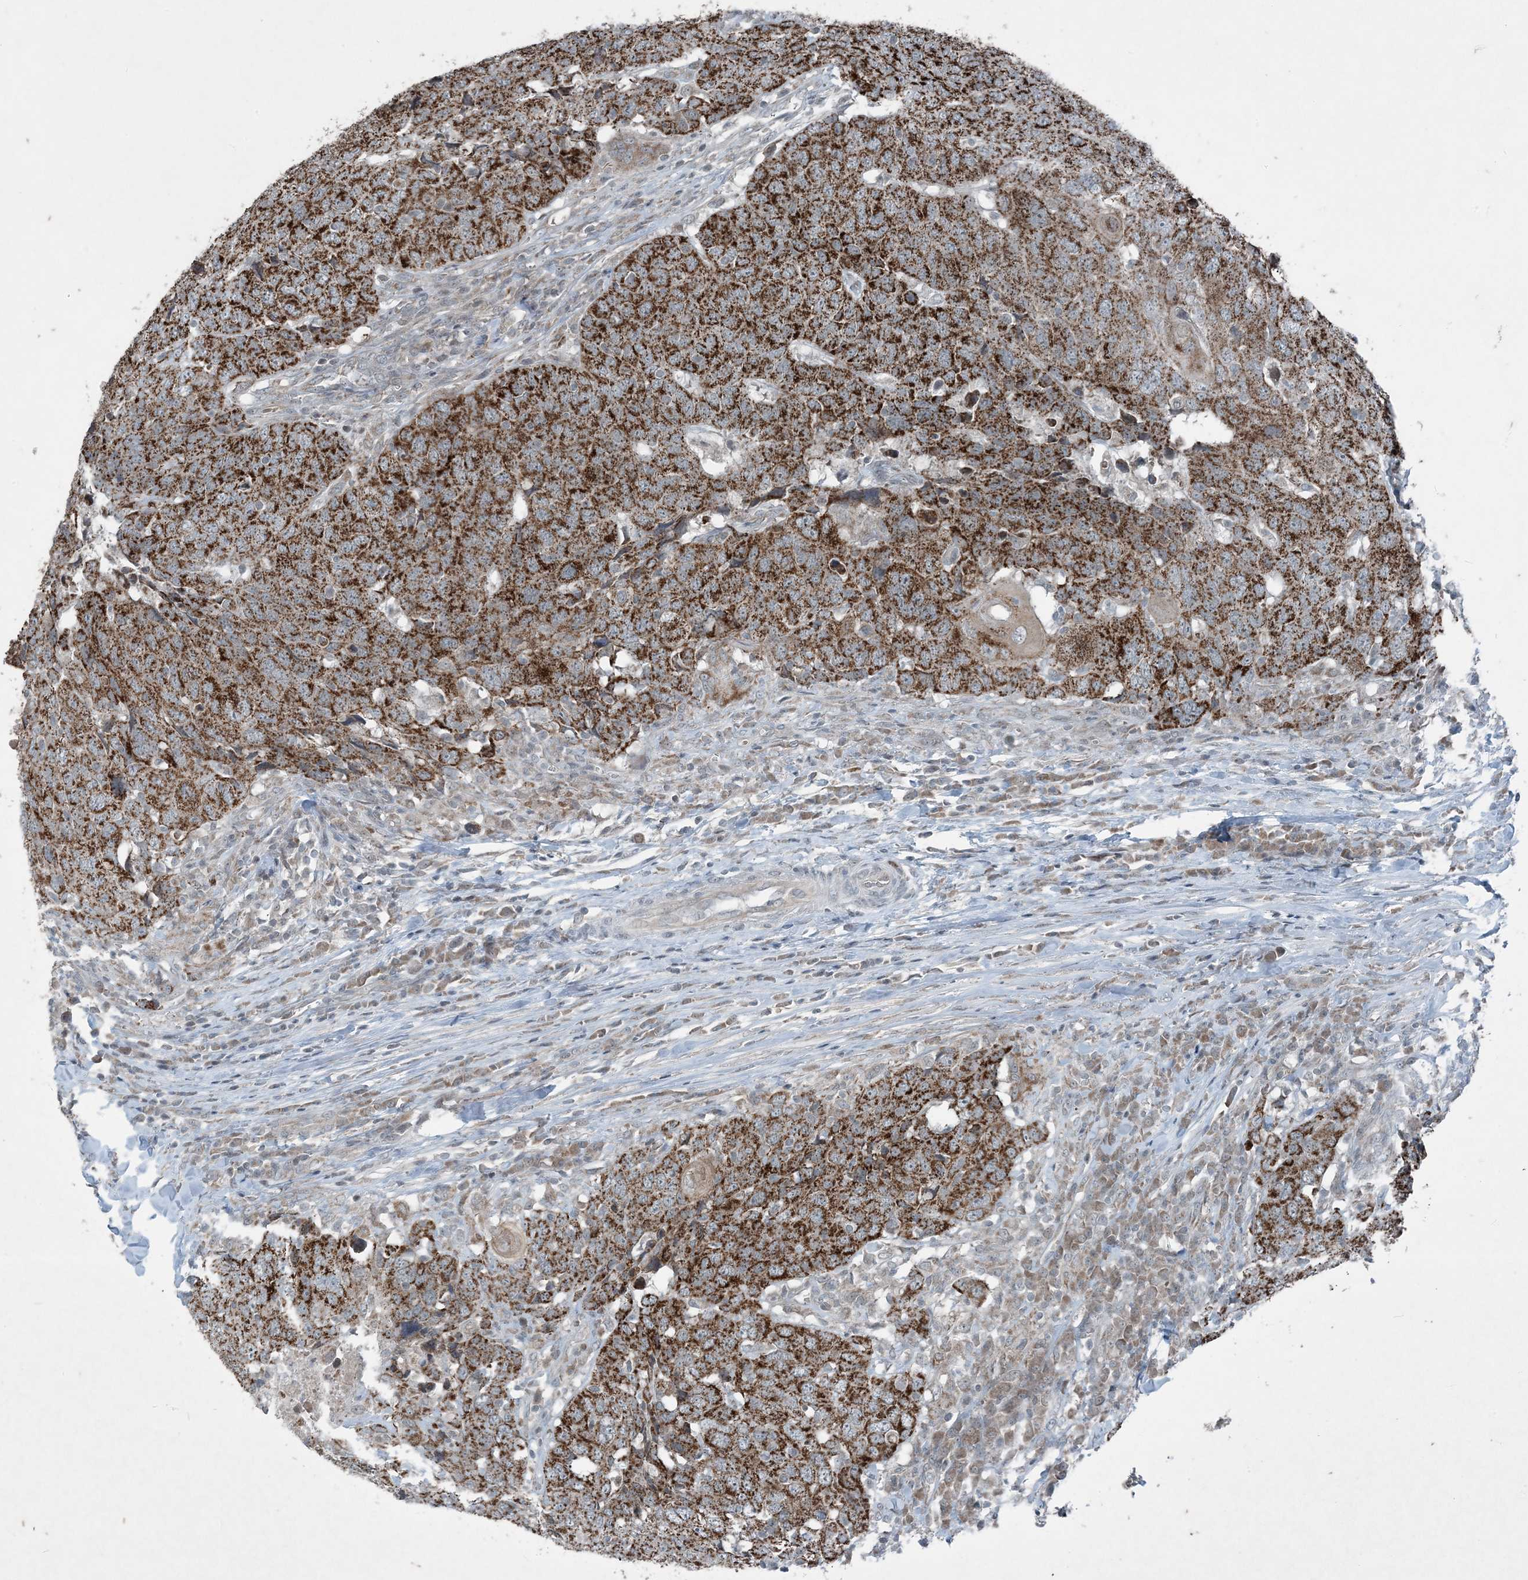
{"staining": {"intensity": "strong", "quantity": ">75%", "location": "cytoplasmic/membranous"}, "tissue": "head and neck cancer", "cell_type": "Tumor cells", "image_type": "cancer", "snomed": [{"axis": "morphology", "description": "Squamous cell carcinoma, NOS"}, {"axis": "topography", "description": "Head-Neck"}], "caption": "Human head and neck squamous cell carcinoma stained for a protein (brown) demonstrates strong cytoplasmic/membranous positive staining in approximately >75% of tumor cells.", "gene": "PC", "patient": {"sex": "male", "age": 66}}